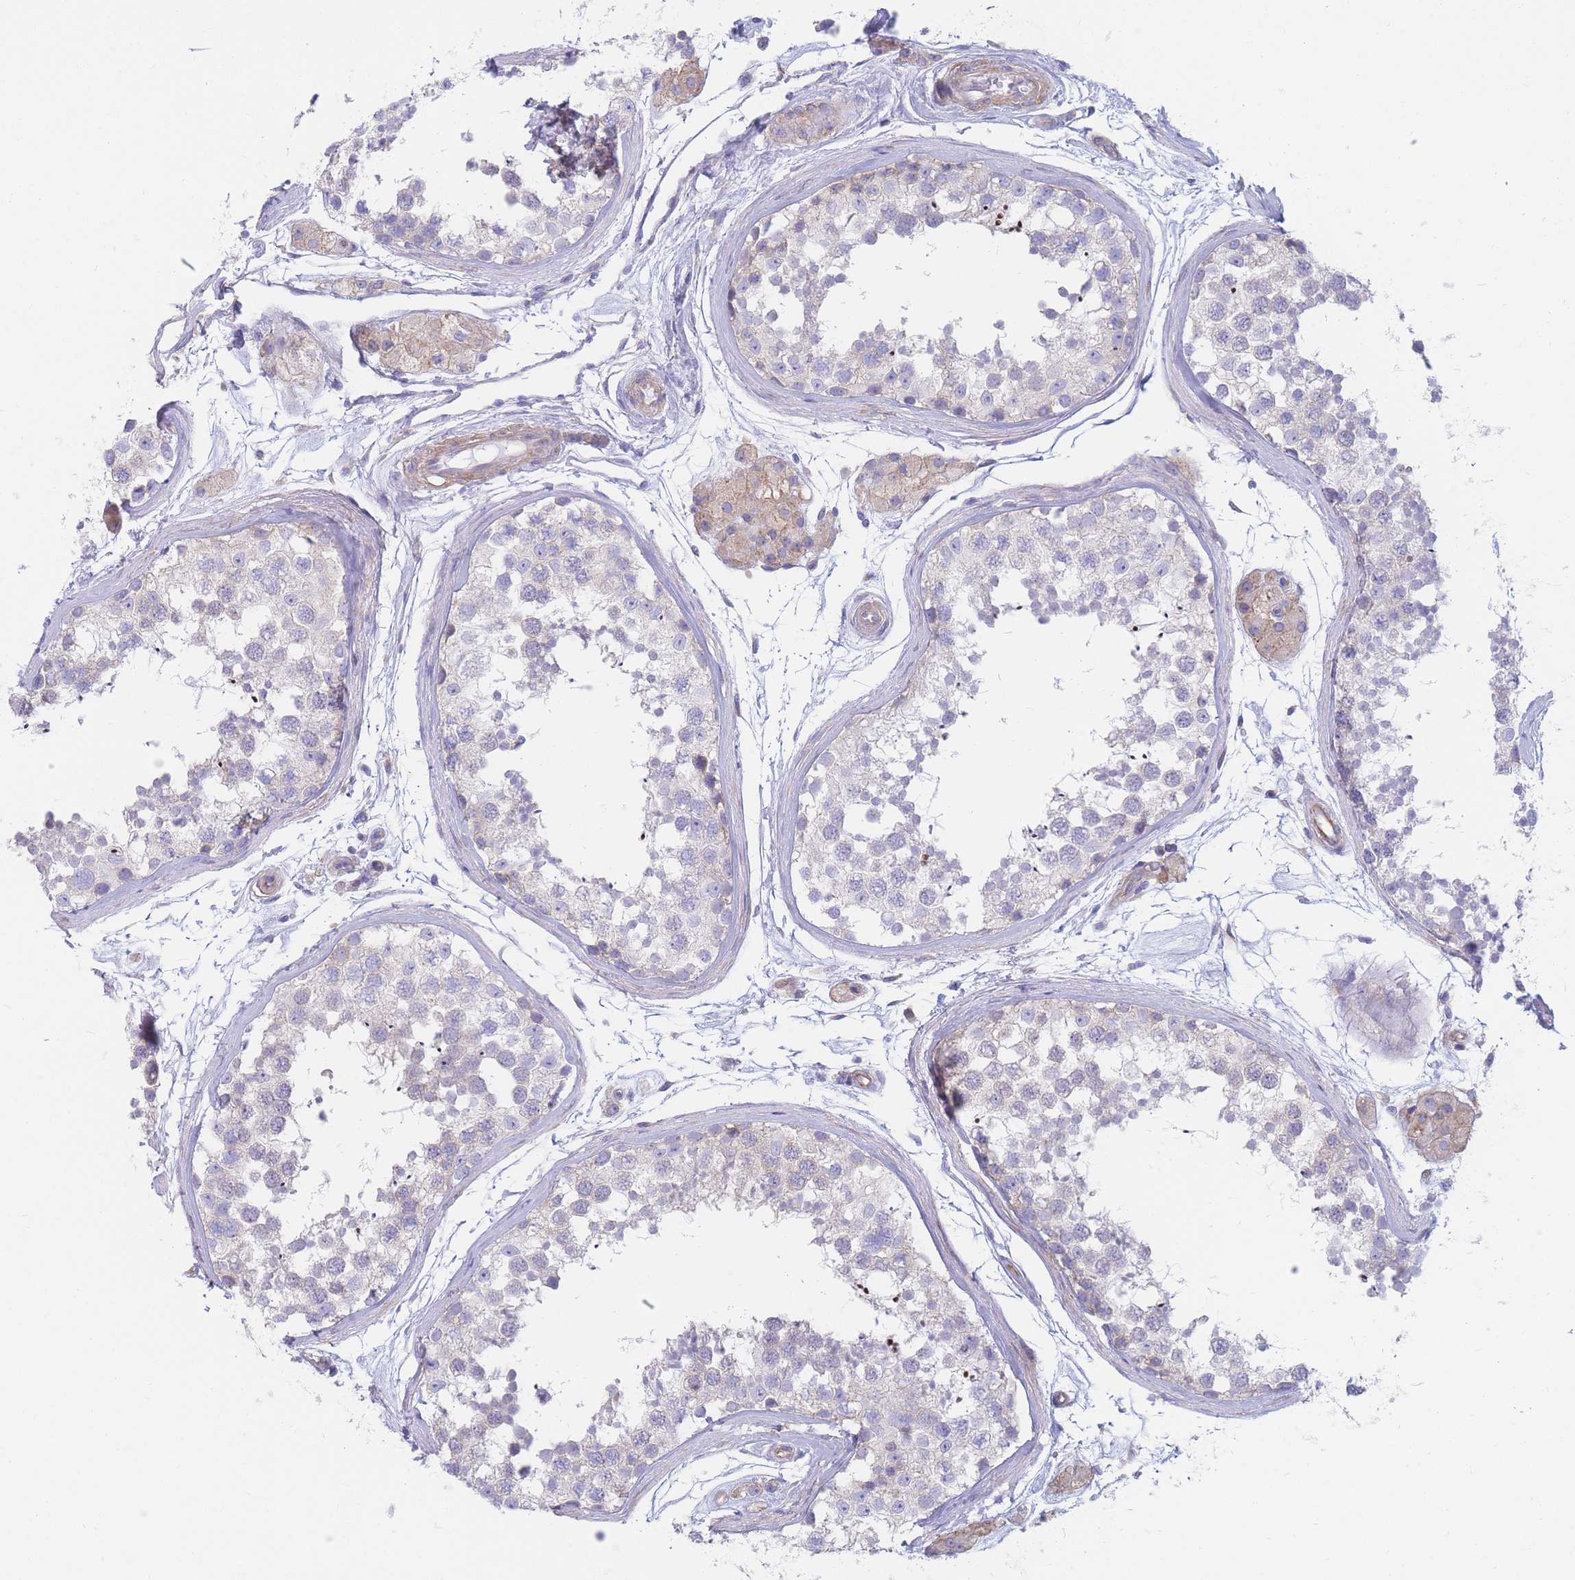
{"staining": {"intensity": "negative", "quantity": "none", "location": "none"}, "tissue": "testis", "cell_type": "Cells in seminiferous ducts", "image_type": "normal", "snomed": [{"axis": "morphology", "description": "Normal tissue, NOS"}, {"axis": "topography", "description": "Testis"}], "caption": "Cells in seminiferous ducts show no significant staining in unremarkable testis.", "gene": "RPL8", "patient": {"sex": "male", "age": 56}}